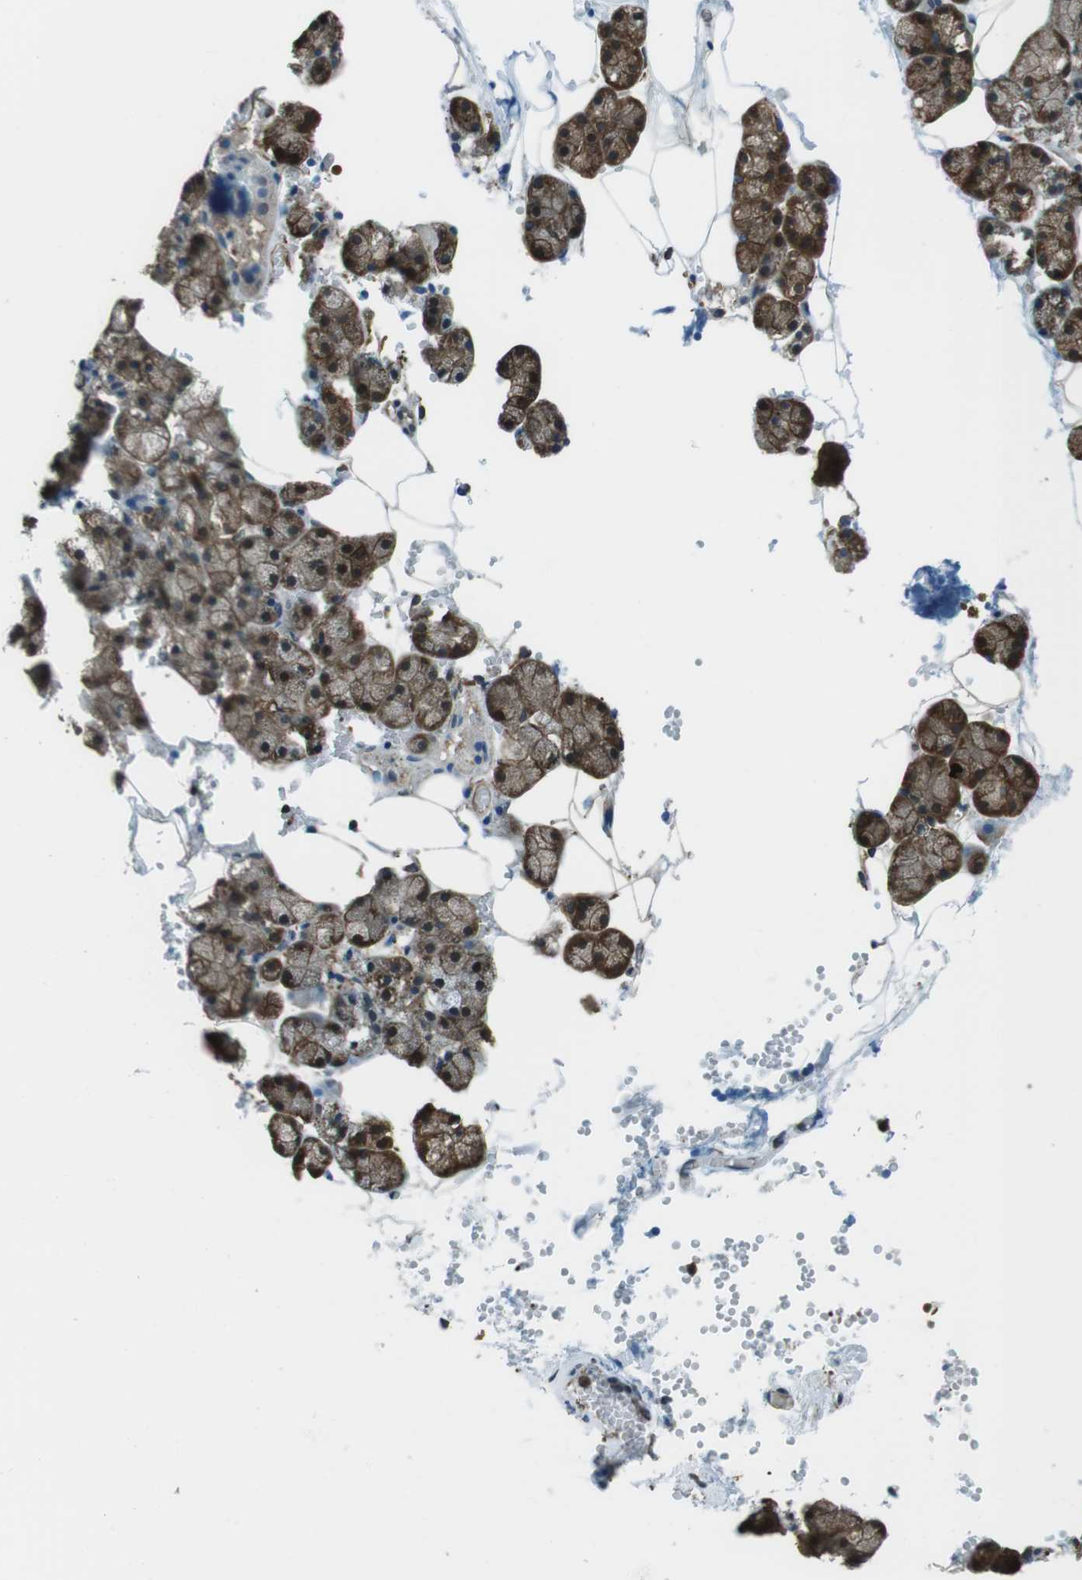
{"staining": {"intensity": "strong", "quantity": "25%-75%", "location": "cytoplasmic/membranous"}, "tissue": "salivary gland", "cell_type": "Glandular cells", "image_type": "normal", "snomed": [{"axis": "morphology", "description": "Normal tissue, NOS"}, {"axis": "topography", "description": "Salivary gland"}], "caption": "Protein expression analysis of benign salivary gland demonstrates strong cytoplasmic/membranous staining in about 25%-75% of glandular cells.", "gene": "PA2G4", "patient": {"sex": "male", "age": 62}}